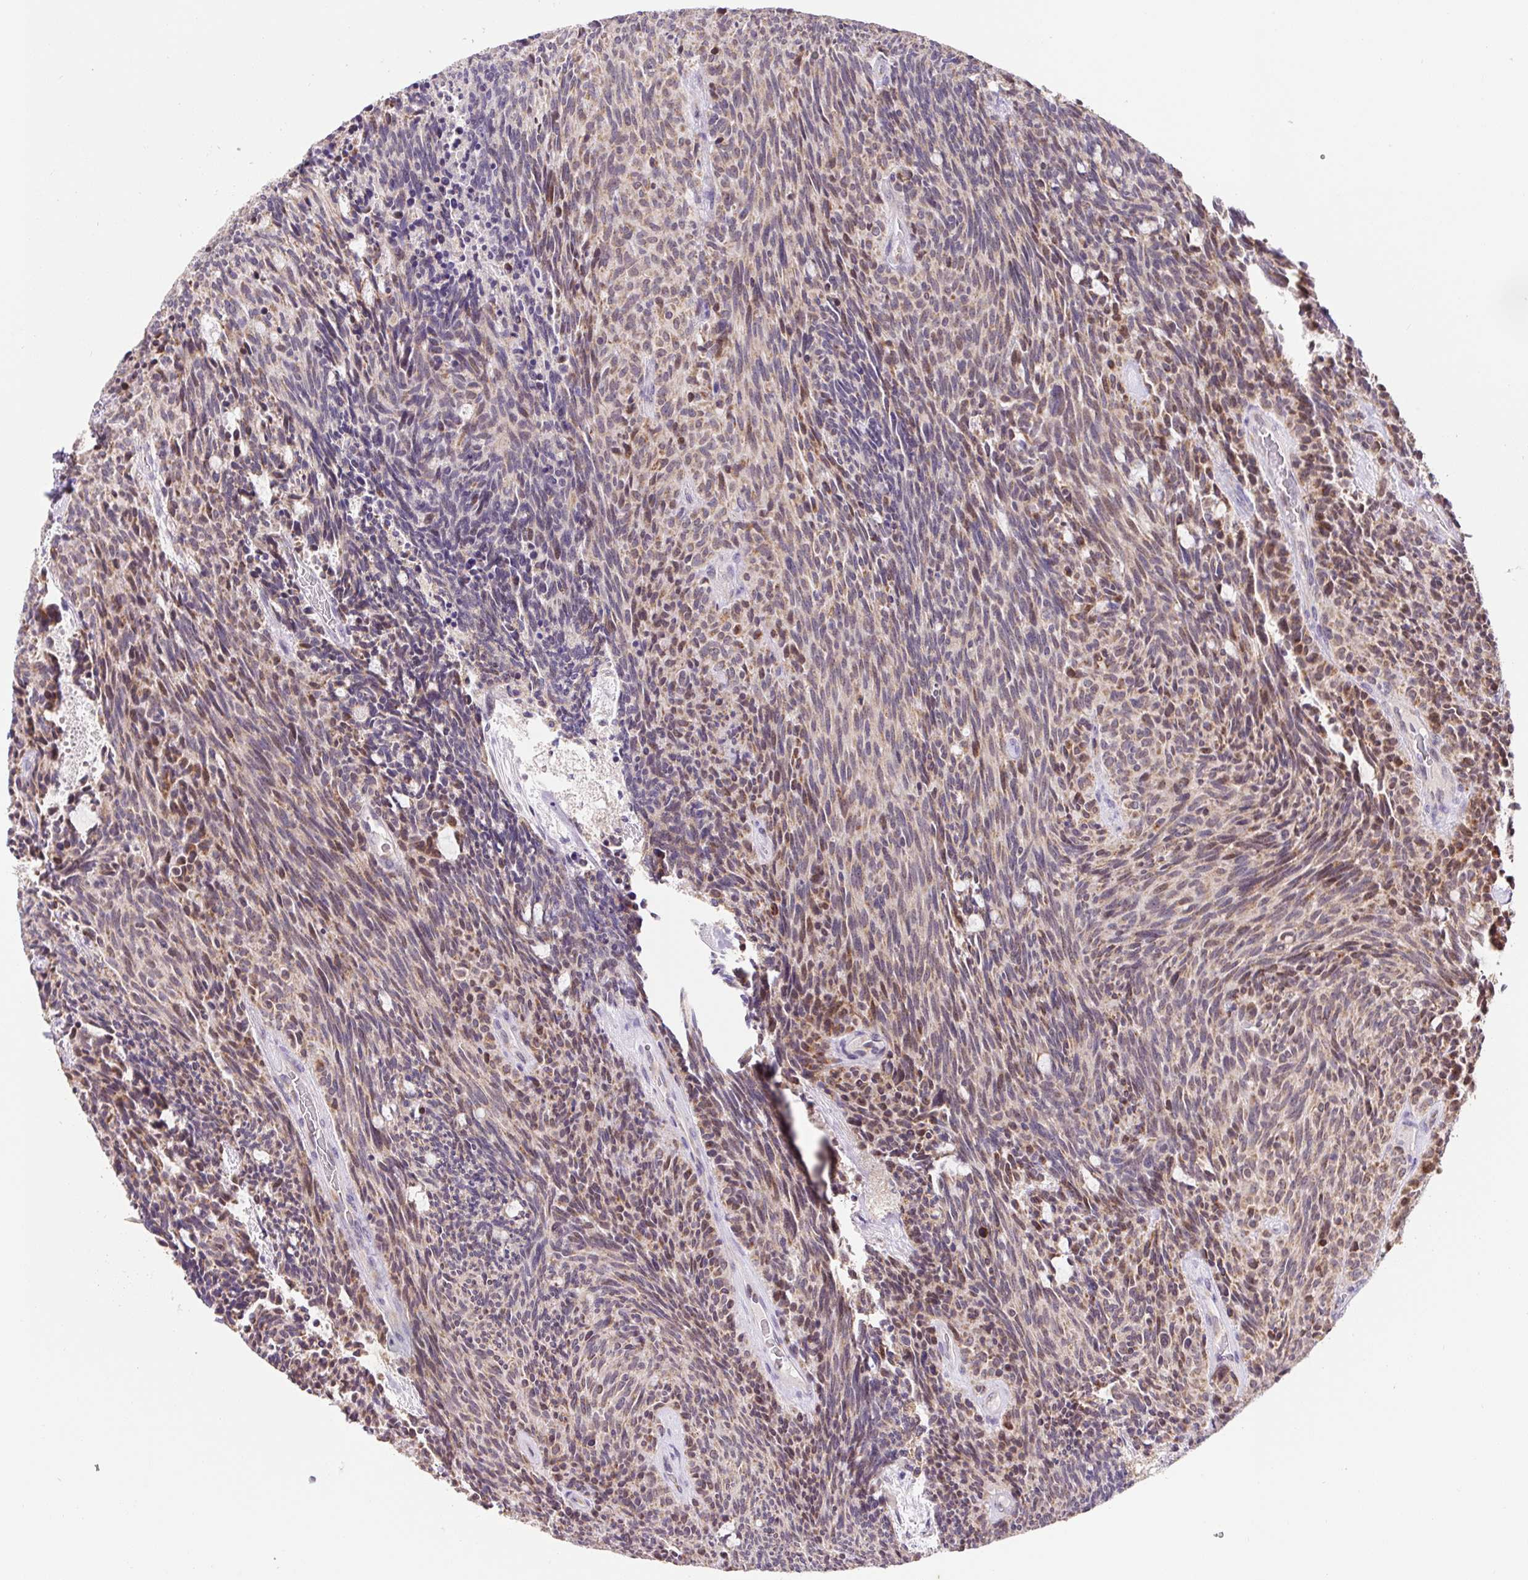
{"staining": {"intensity": "moderate", "quantity": ">75%", "location": "cytoplasmic/membranous"}, "tissue": "carcinoid", "cell_type": "Tumor cells", "image_type": "cancer", "snomed": [{"axis": "morphology", "description": "Carcinoid, malignant, NOS"}, {"axis": "topography", "description": "Pancreas"}], "caption": "Immunohistochemistry (IHC) (DAB (3,3'-diaminobenzidine)) staining of carcinoid shows moderate cytoplasmic/membranous protein positivity in approximately >75% of tumor cells. (DAB IHC with brightfield microscopy, high magnification).", "gene": "MFSD9", "patient": {"sex": "female", "age": 54}}